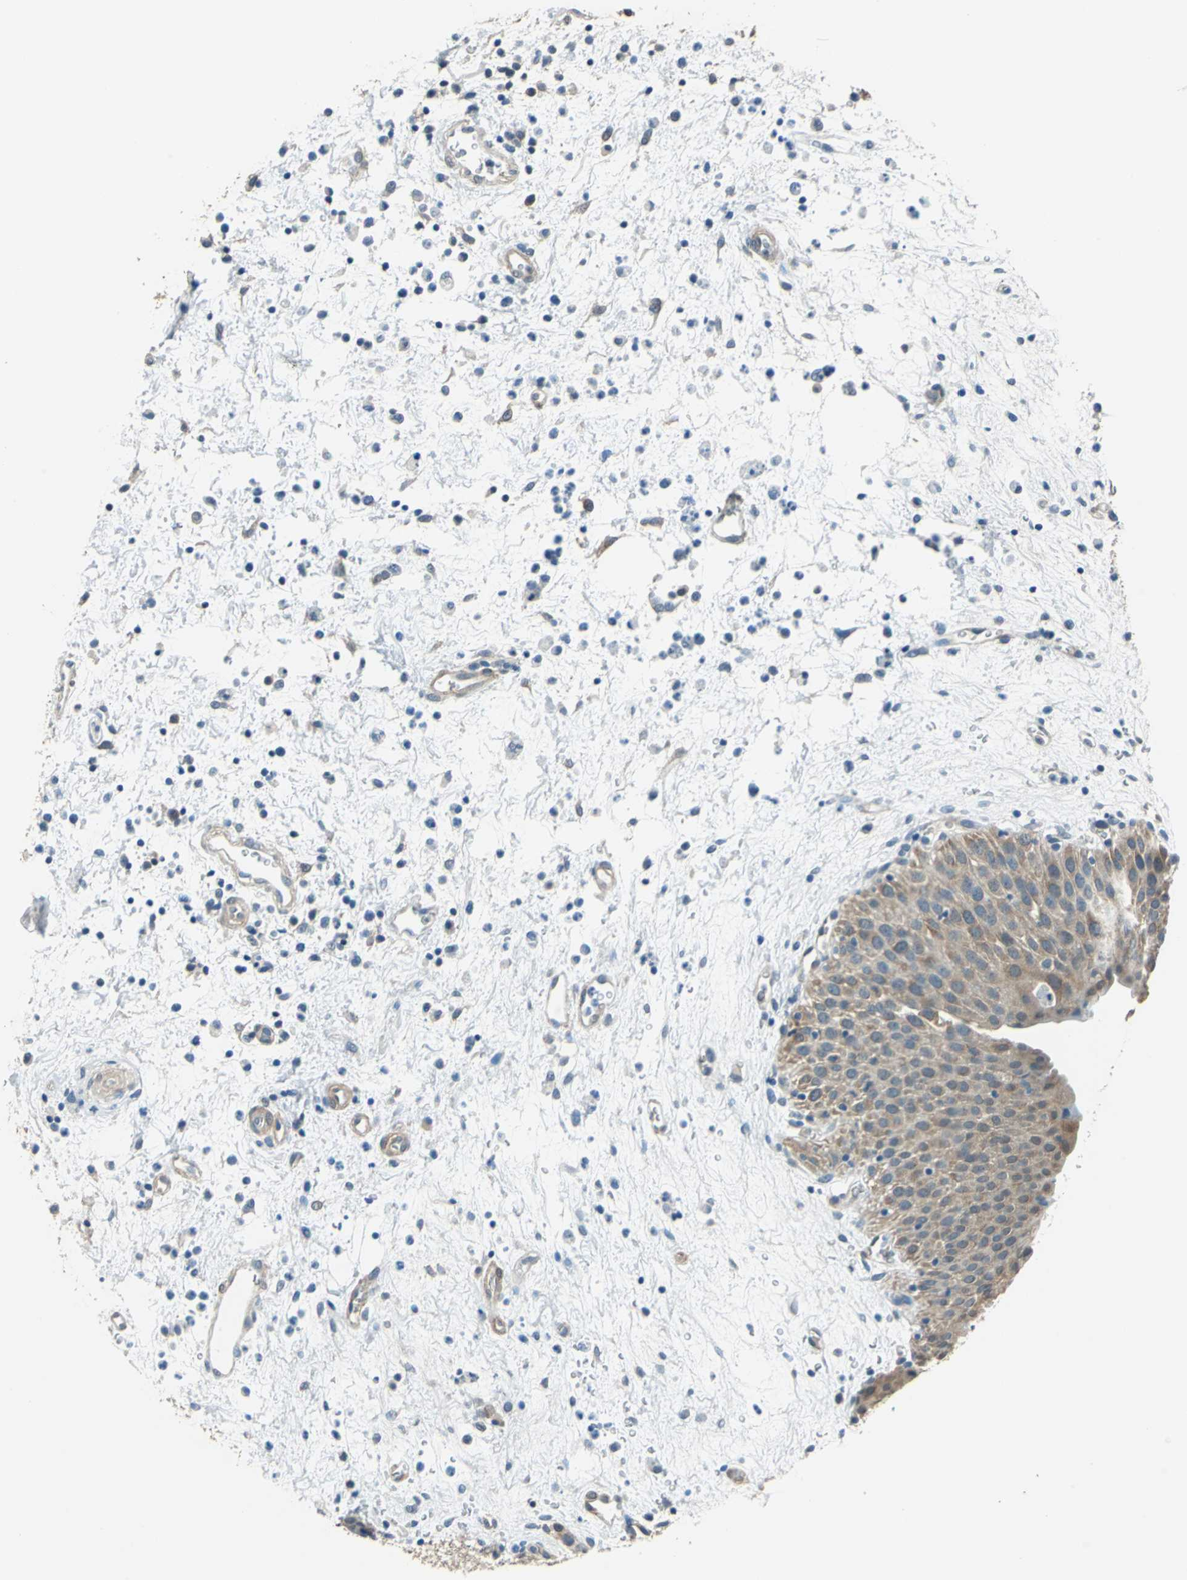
{"staining": {"intensity": "moderate", "quantity": ">75%", "location": "cytoplasmic/membranous"}, "tissue": "urinary bladder", "cell_type": "Urothelial cells", "image_type": "normal", "snomed": [{"axis": "morphology", "description": "Normal tissue, NOS"}, {"axis": "morphology", "description": "Dysplasia, NOS"}, {"axis": "topography", "description": "Urinary bladder"}], "caption": "Immunohistochemical staining of normal human urinary bladder displays medium levels of moderate cytoplasmic/membranous expression in approximately >75% of urothelial cells.", "gene": "FKBP4", "patient": {"sex": "male", "age": 35}}